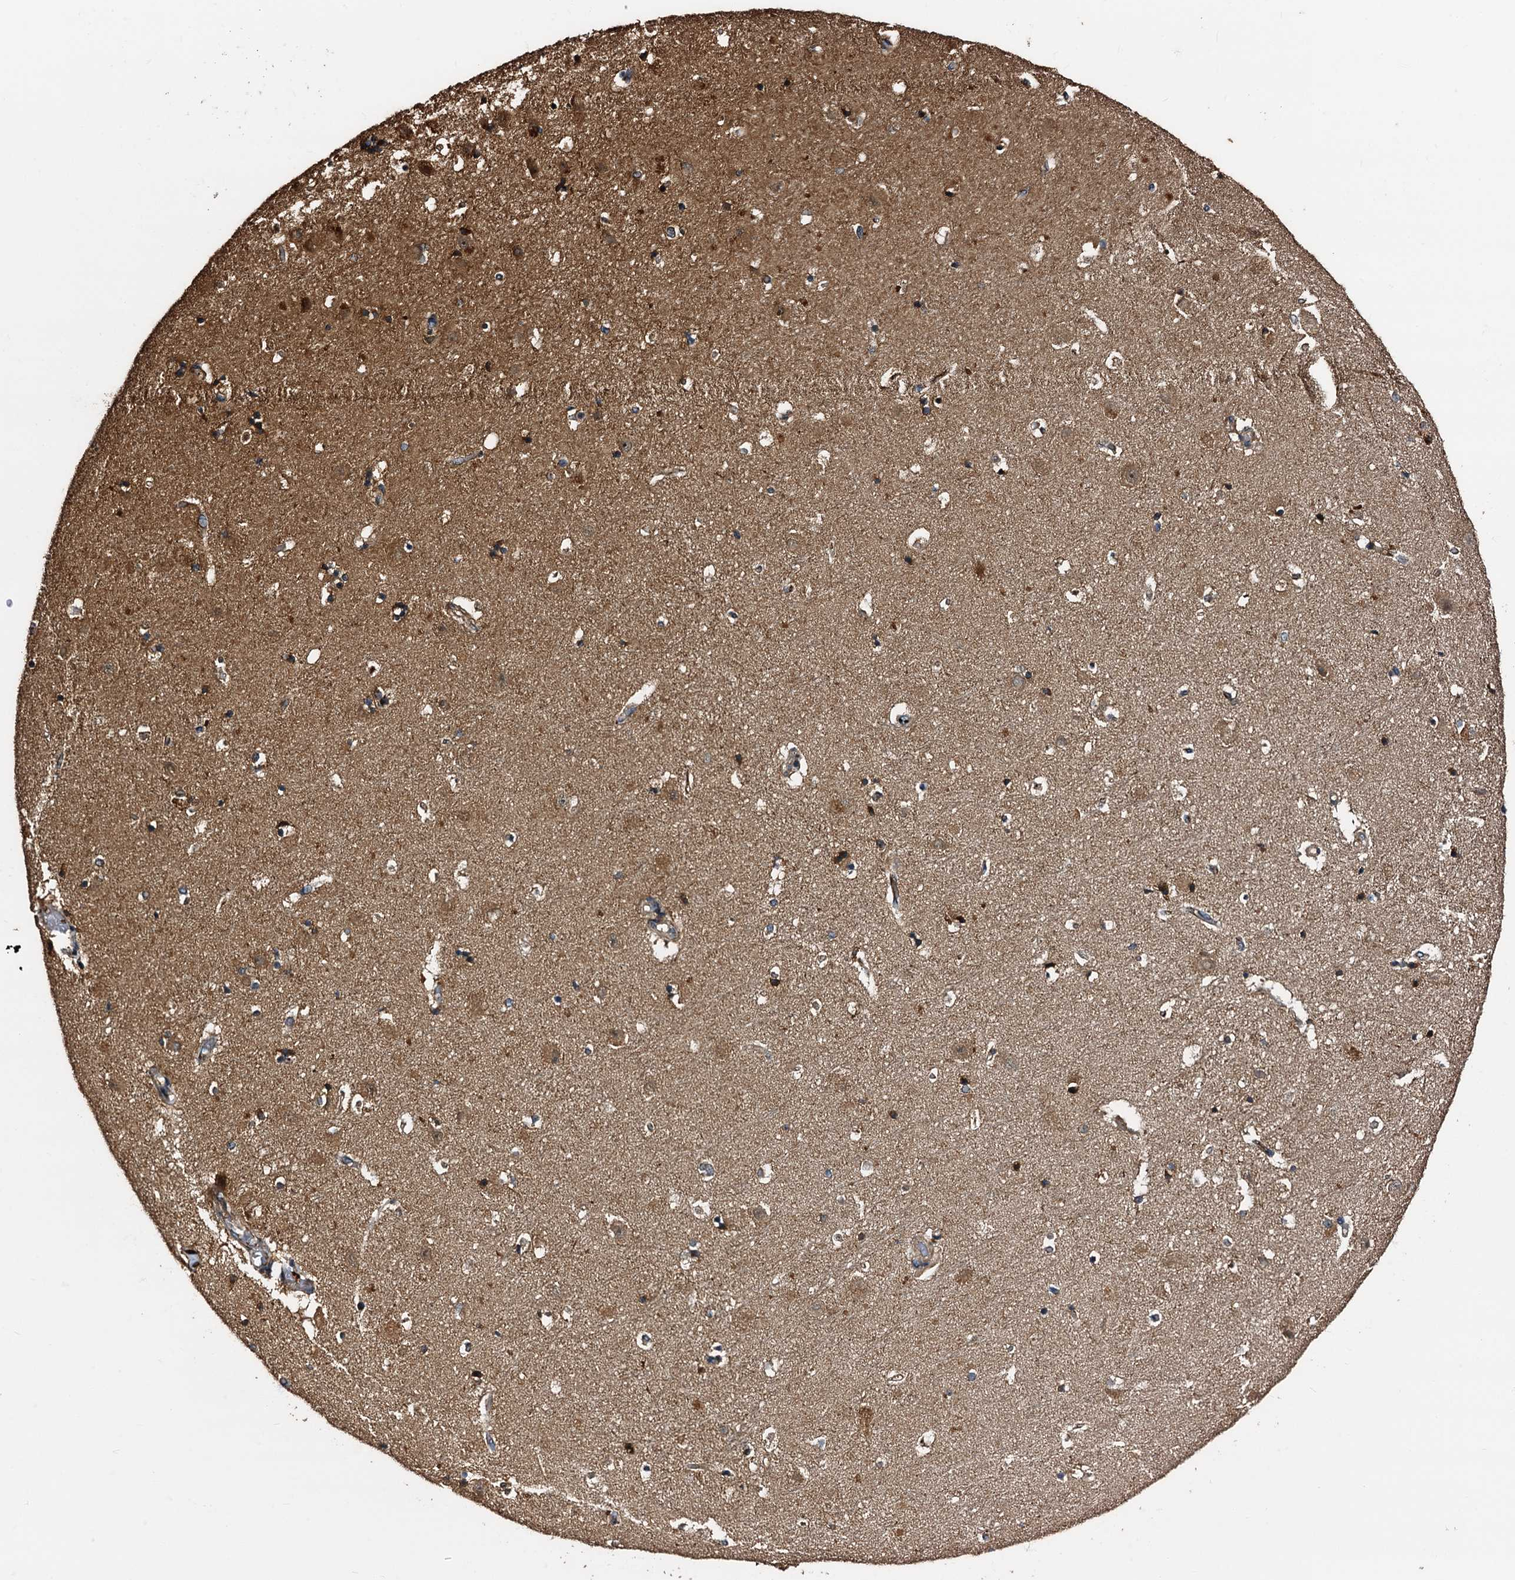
{"staining": {"intensity": "strong", "quantity": ">75%", "location": "cytoplasmic/membranous"}, "tissue": "hippocampus", "cell_type": "Glial cells", "image_type": "normal", "snomed": [{"axis": "morphology", "description": "Normal tissue, NOS"}, {"axis": "topography", "description": "Hippocampus"}], "caption": "A photomicrograph of hippocampus stained for a protein displays strong cytoplasmic/membranous brown staining in glial cells. Nuclei are stained in blue.", "gene": "PEX5", "patient": {"sex": "female", "age": 52}}